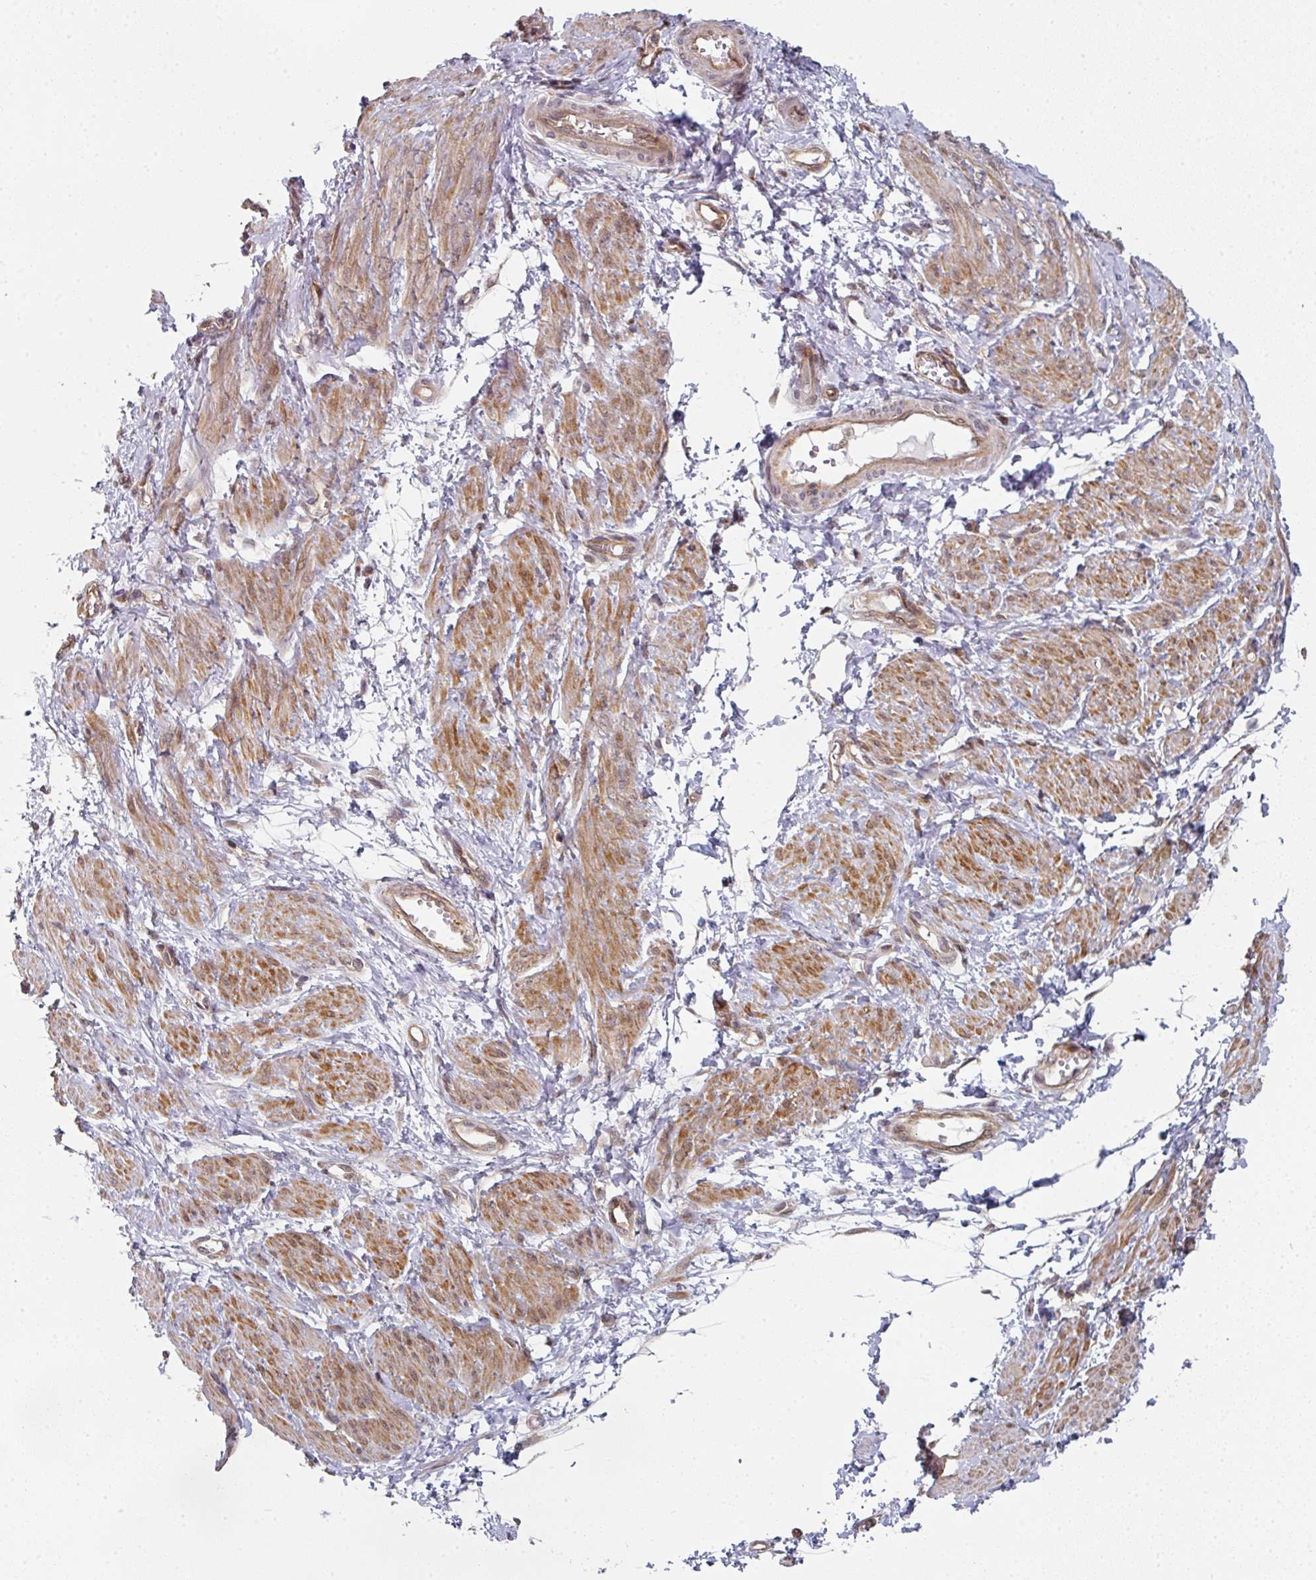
{"staining": {"intensity": "moderate", "quantity": ">75%", "location": "cytoplasmic/membranous"}, "tissue": "smooth muscle", "cell_type": "Smooth muscle cells", "image_type": "normal", "snomed": [{"axis": "morphology", "description": "Normal tissue, NOS"}, {"axis": "topography", "description": "Smooth muscle"}, {"axis": "topography", "description": "Uterus"}], "caption": "Approximately >75% of smooth muscle cells in benign smooth muscle demonstrate moderate cytoplasmic/membranous protein positivity as visualized by brown immunohistochemical staining.", "gene": "PSME3IP1", "patient": {"sex": "female", "age": 39}}